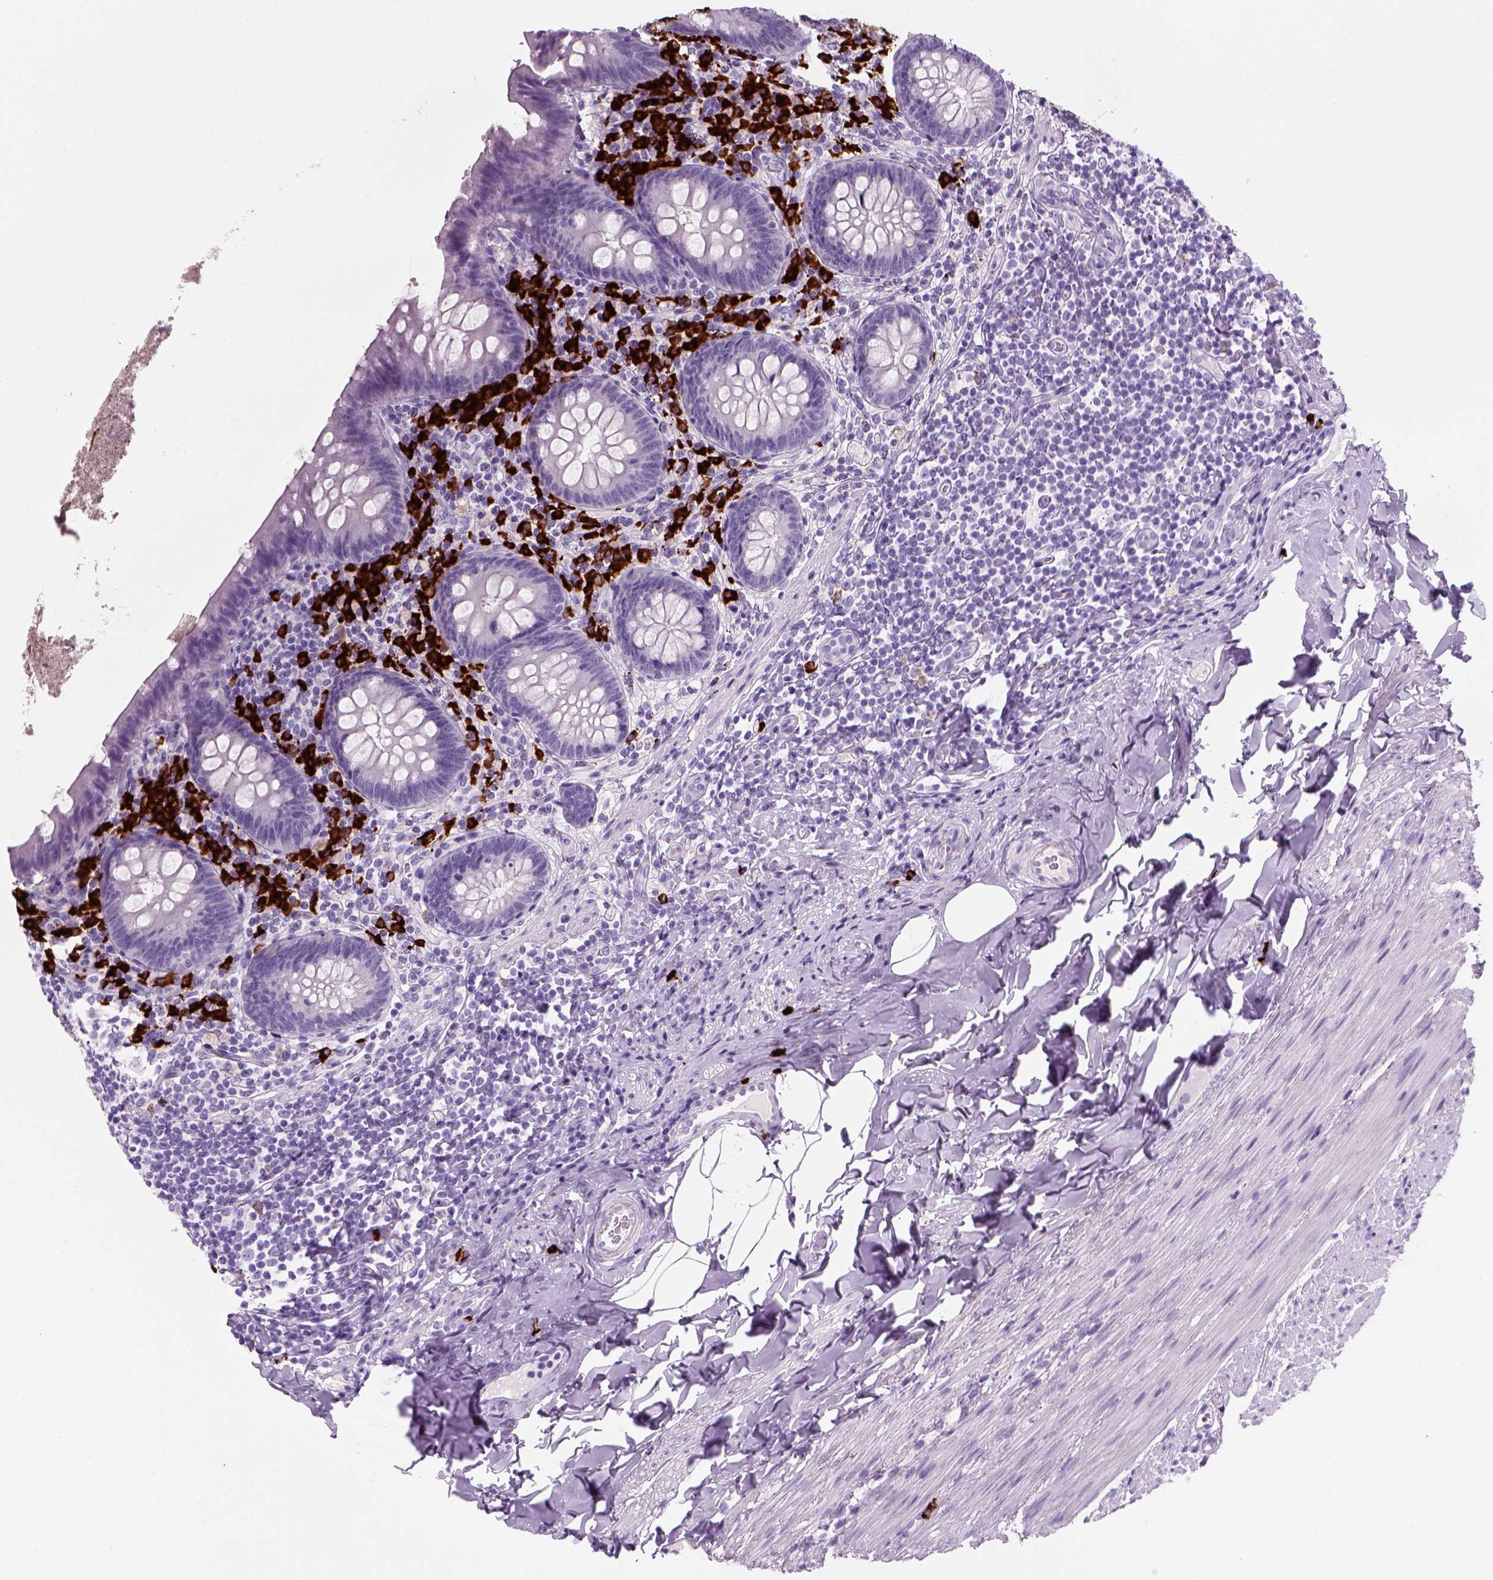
{"staining": {"intensity": "negative", "quantity": "none", "location": "none"}, "tissue": "appendix", "cell_type": "Glandular cells", "image_type": "normal", "snomed": [{"axis": "morphology", "description": "Normal tissue, NOS"}, {"axis": "topography", "description": "Appendix"}], "caption": "Glandular cells show no significant positivity in benign appendix. The staining is performed using DAB (3,3'-diaminobenzidine) brown chromogen with nuclei counter-stained in using hematoxylin.", "gene": "MZB1", "patient": {"sex": "male", "age": 47}}